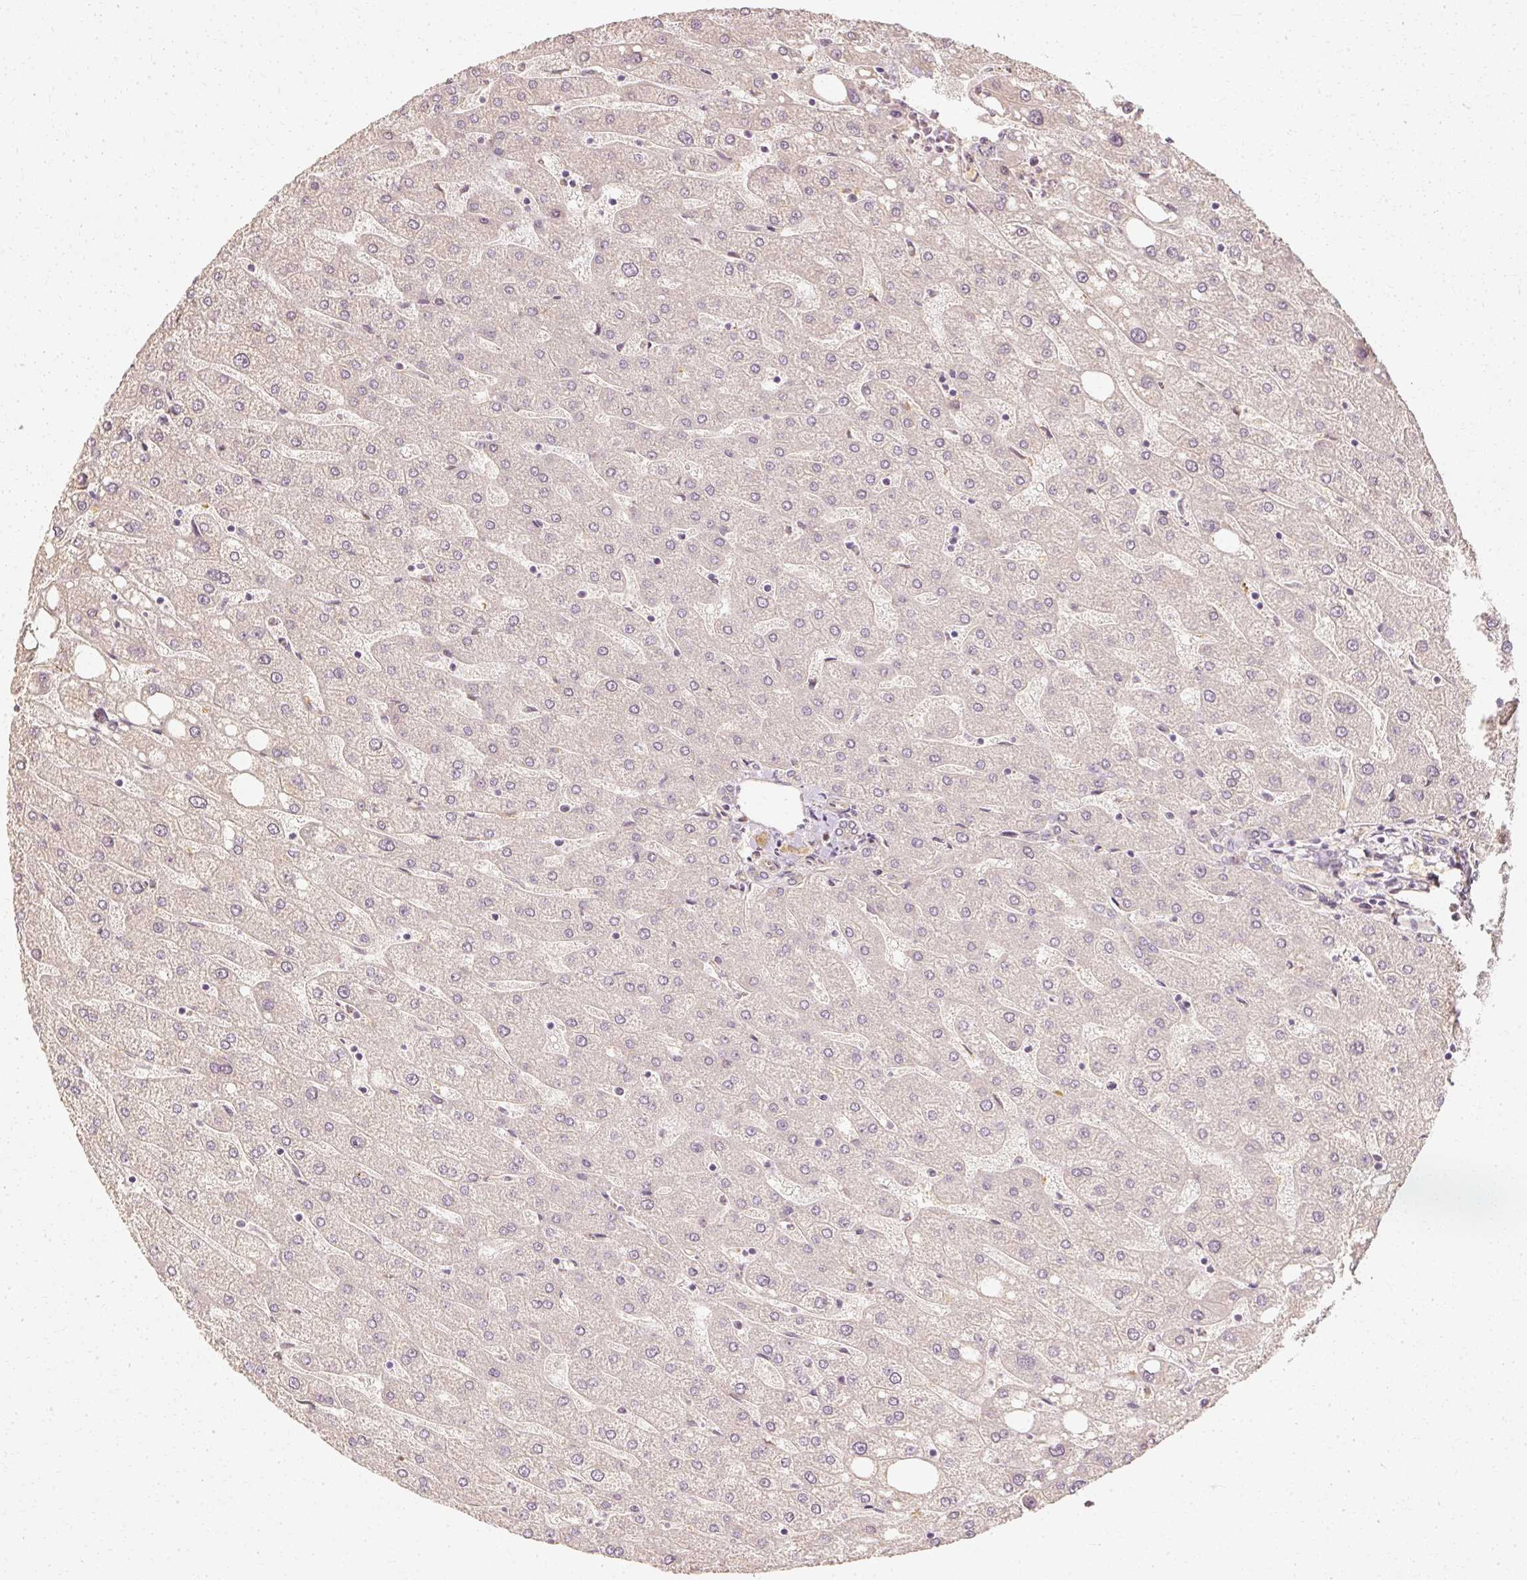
{"staining": {"intensity": "negative", "quantity": "none", "location": "none"}, "tissue": "liver", "cell_type": "Cholangiocytes", "image_type": "normal", "snomed": [{"axis": "morphology", "description": "Normal tissue, NOS"}, {"axis": "topography", "description": "Liver"}], "caption": "An image of liver stained for a protein displays no brown staining in cholangiocytes. (Immunohistochemistry, brightfield microscopy, high magnification).", "gene": "GNAQ", "patient": {"sex": "male", "age": 67}}